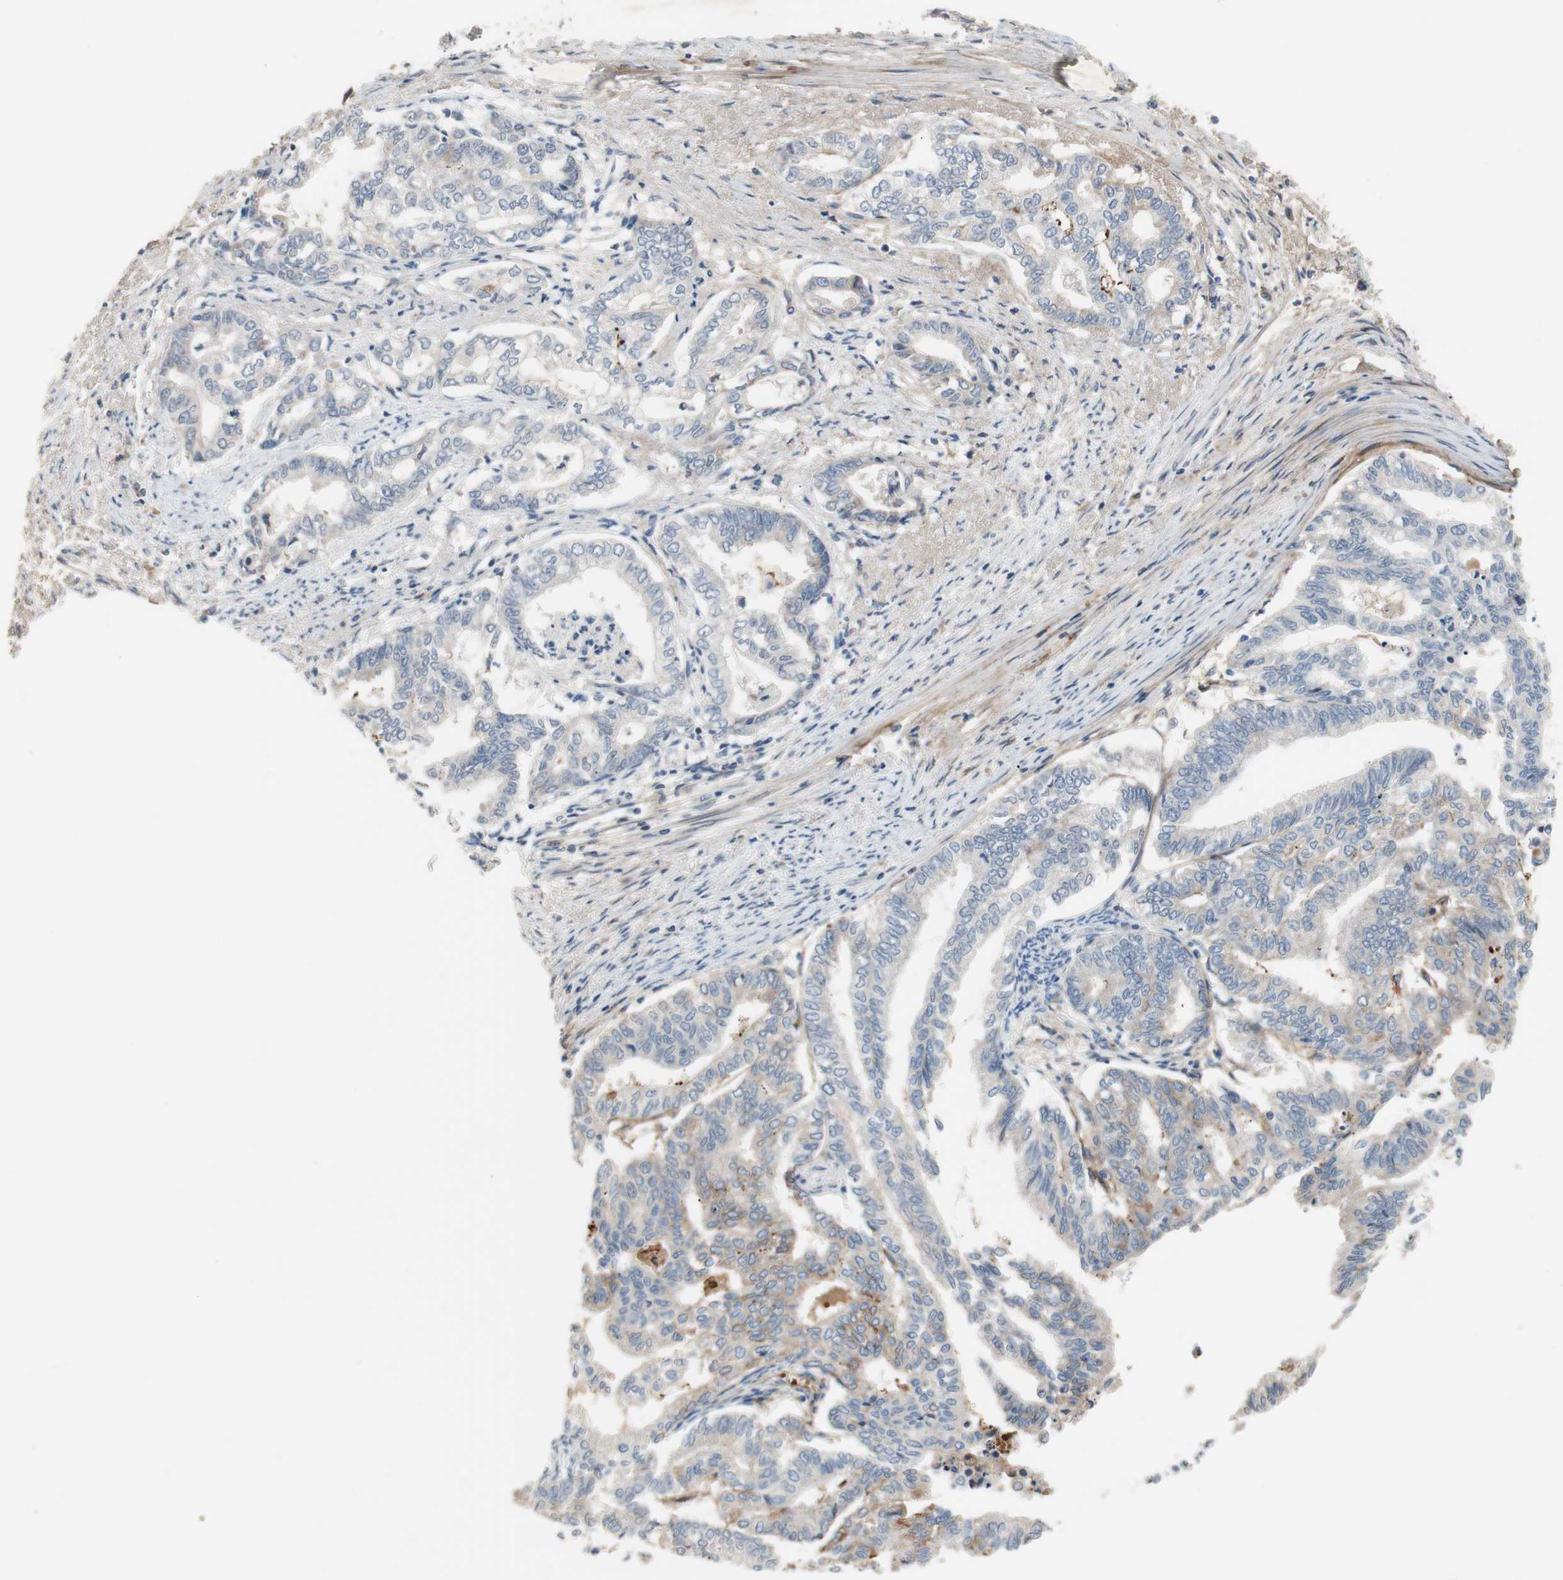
{"staining": {"intensity": "weak", "quantity": "25%-75%", "location": "cytoplasmic/membranous"}, "tissue": "endometrial cancer", "cell_type": "Tumor cells", "image_type": "cancer", "snomed": [{"axis": "morphology", "description": "Adenocarcinoma, NOS"}, {"axis": "topography", "description": "Endometrium"}], "caption": "Endometrial cancer was stained to show a protein in brown. There is low levels of weak cytoplasmic/membranous staining in about 25%-75% of tumor cells.", "gene": "COL12A1", "patient": {"sex": "female", "age": 79}}